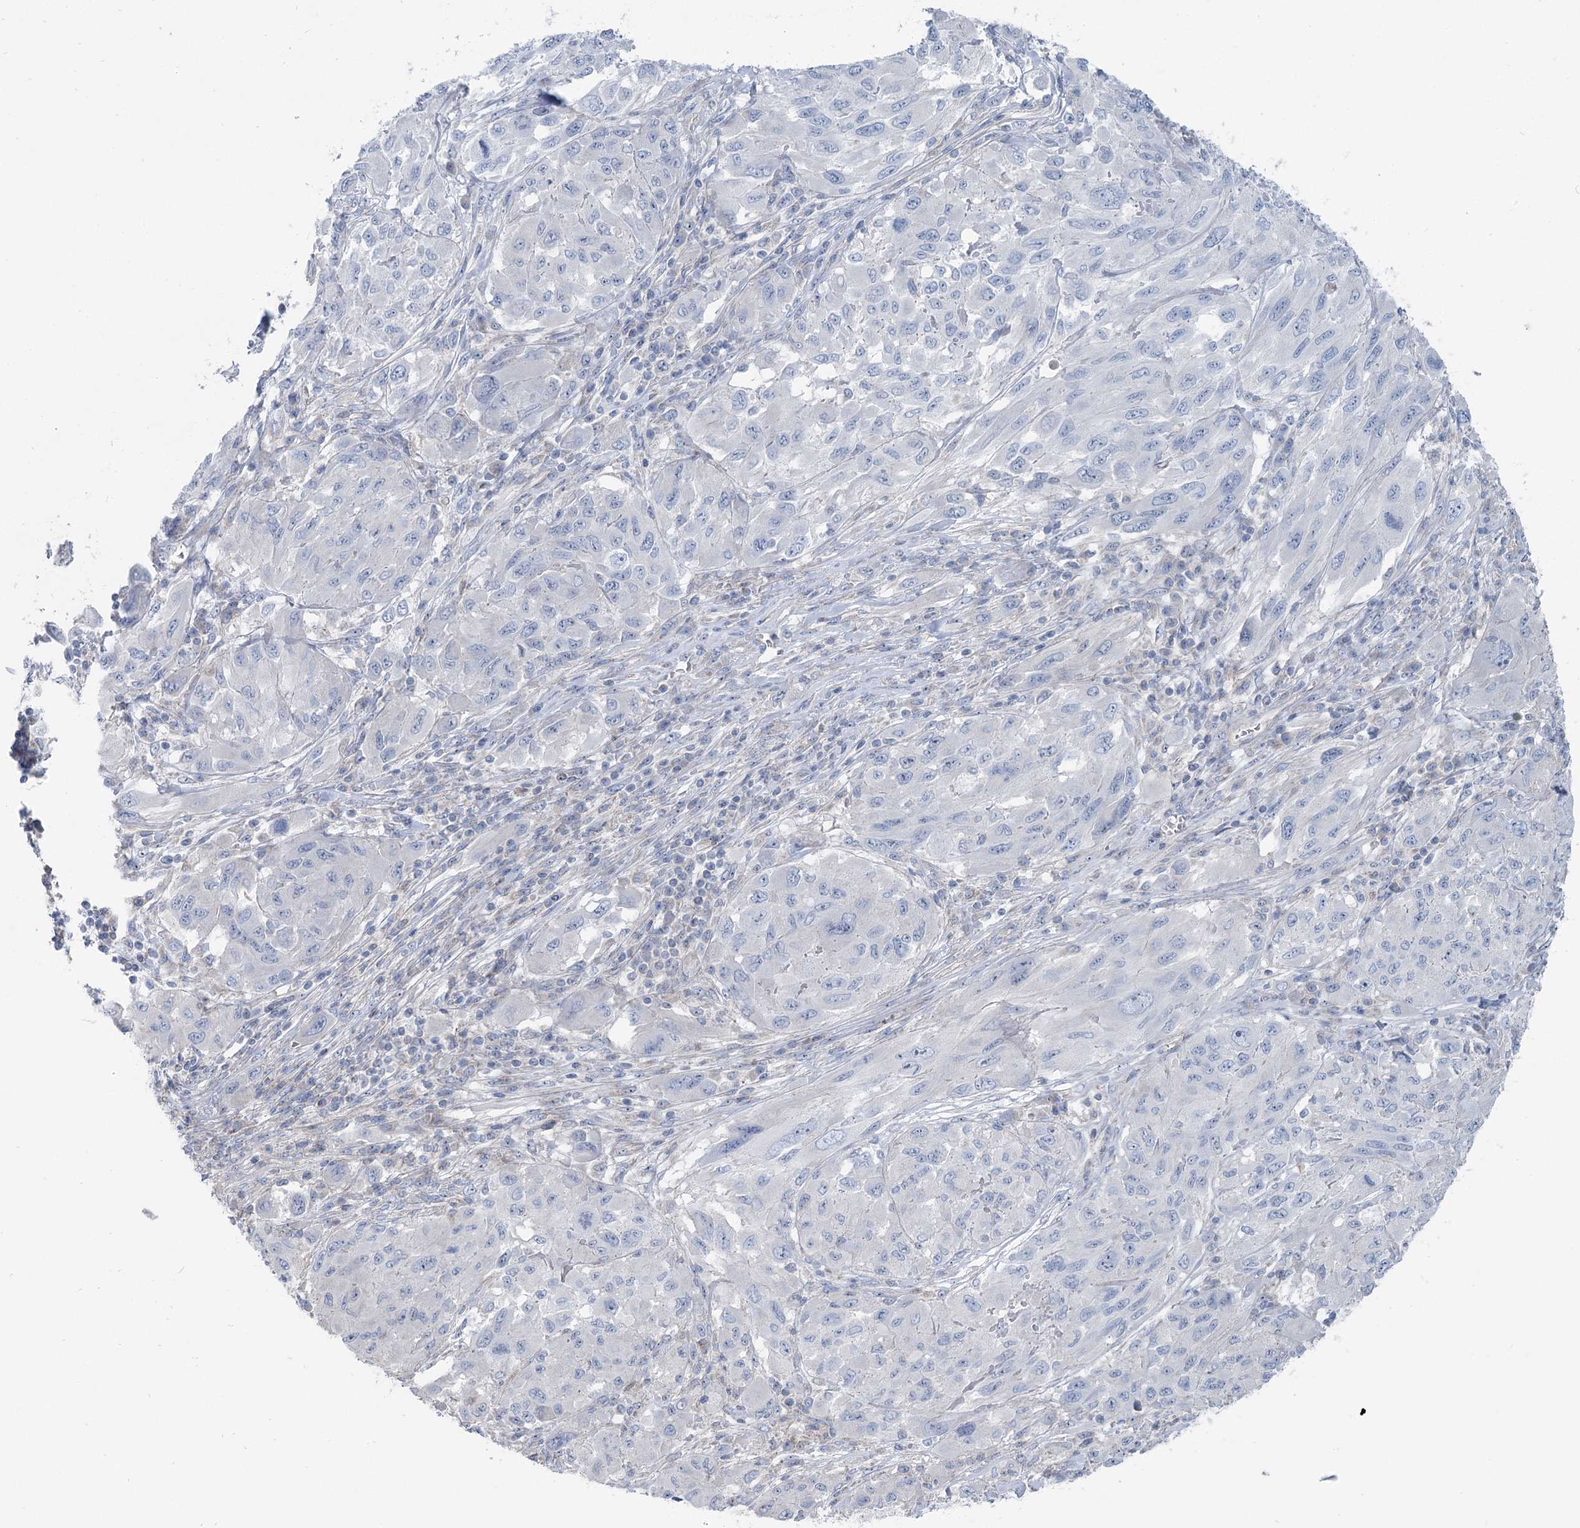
{"staining": {"intensity": "negative", "quantity": "none", "location": "none"}, "tissue": "melanoma", "cell_type": "Tumor cells", "image_type": "cancer", "snomed": [{"axis": "morphology", "description": "Malignant melanoma, NOS"}, {"axis": "topography", "description": "Skin"}], "caption": "Melanoma was stained to show a protein in brown. There is no significant staining in tumor cells.", "gene": "MARK2", "patient": {"sex": "female", "age": 91}}